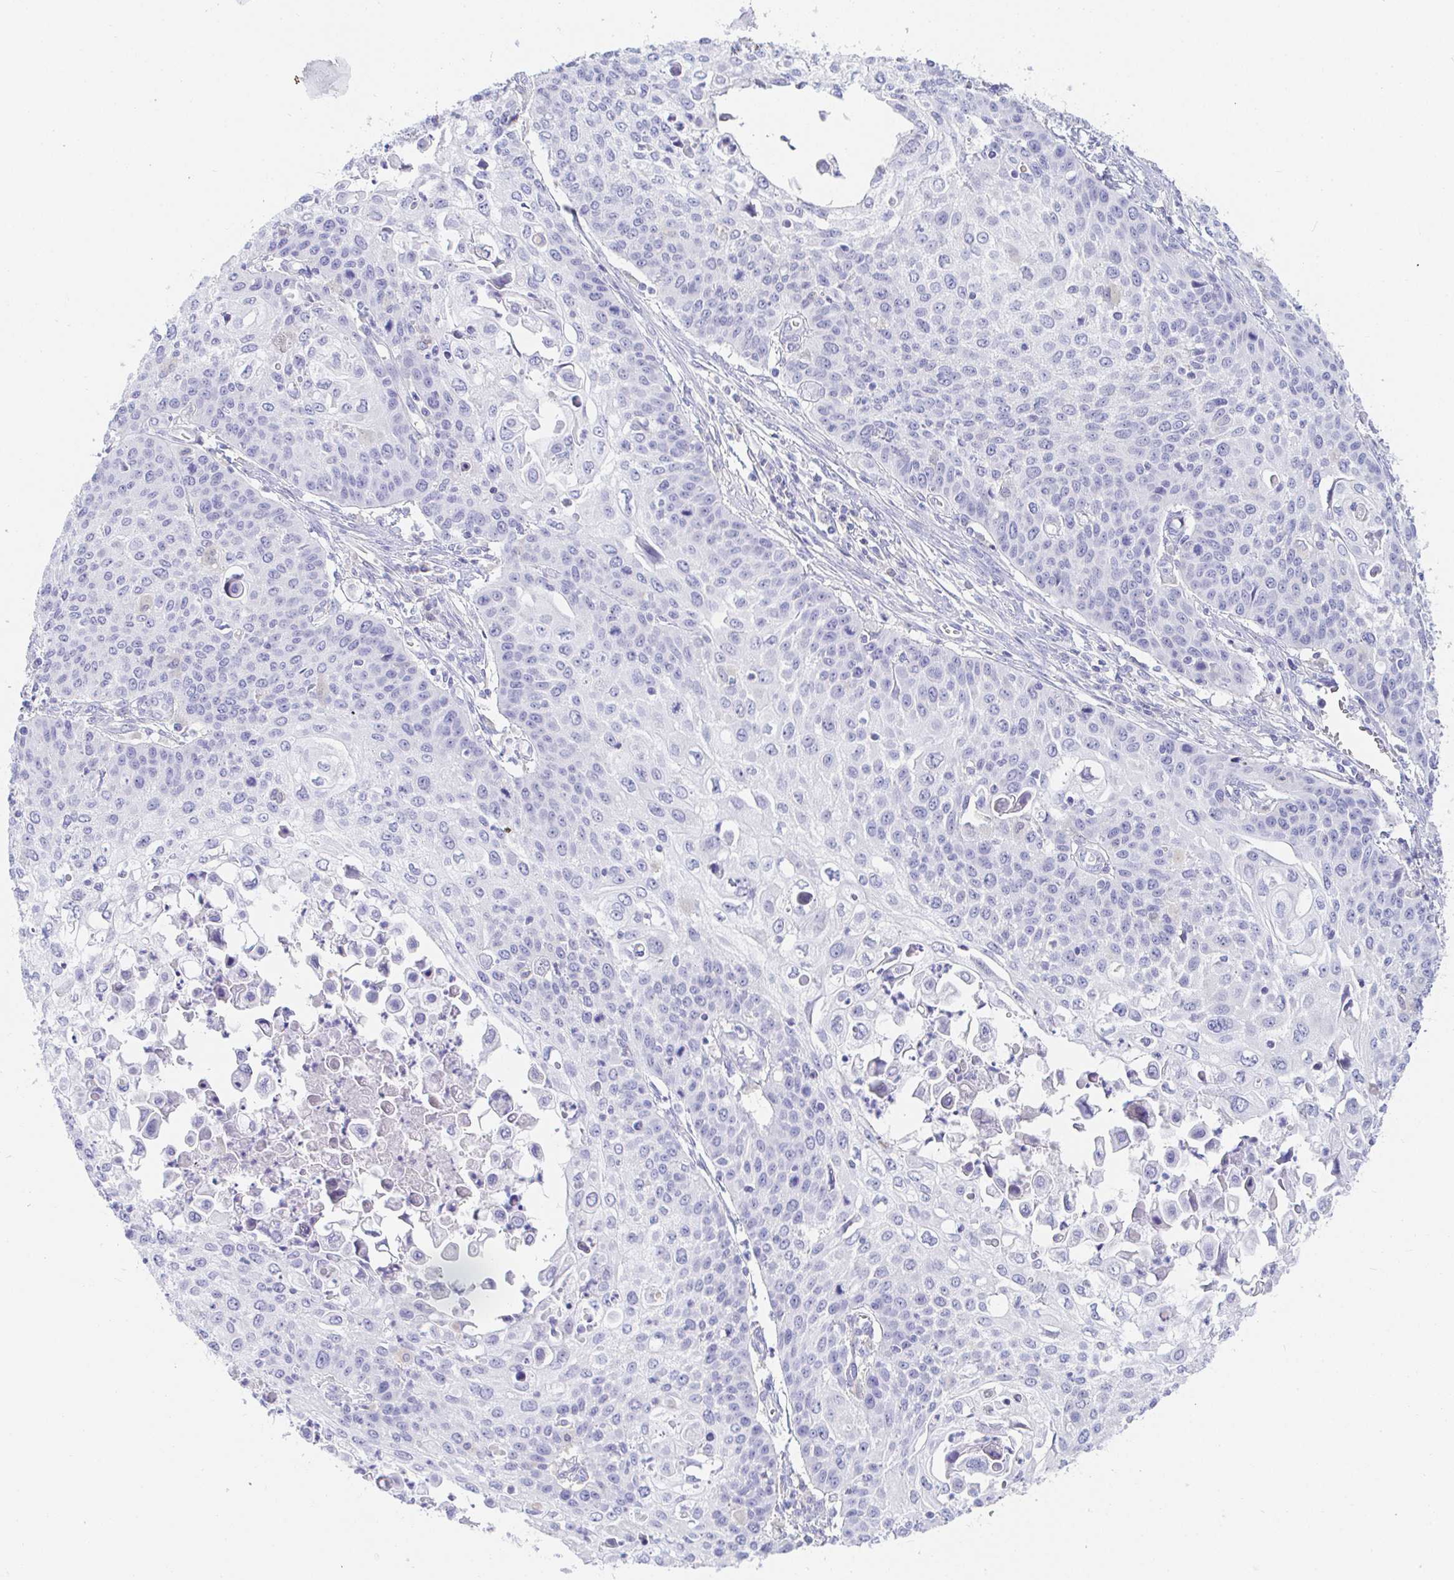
{"staining": {"intensity": "negative", "quantity": "none", "location": "none"}, "tissue": "cervical cancer", "cell_type": "Tumor cells", "image_type": "cancer", "snomed": [{"axis": "morphology", "description": "Squamous cell carcinoma, NOS"}, {"axis": "topography", "description": "Cervix"}], "caption": "The photomicrograph displays no staining of tumor cells in cervical cancer (squamous cell carcinoma).", "gene": "PDE6B", "patient": {"sex": "female", "age": 65}}